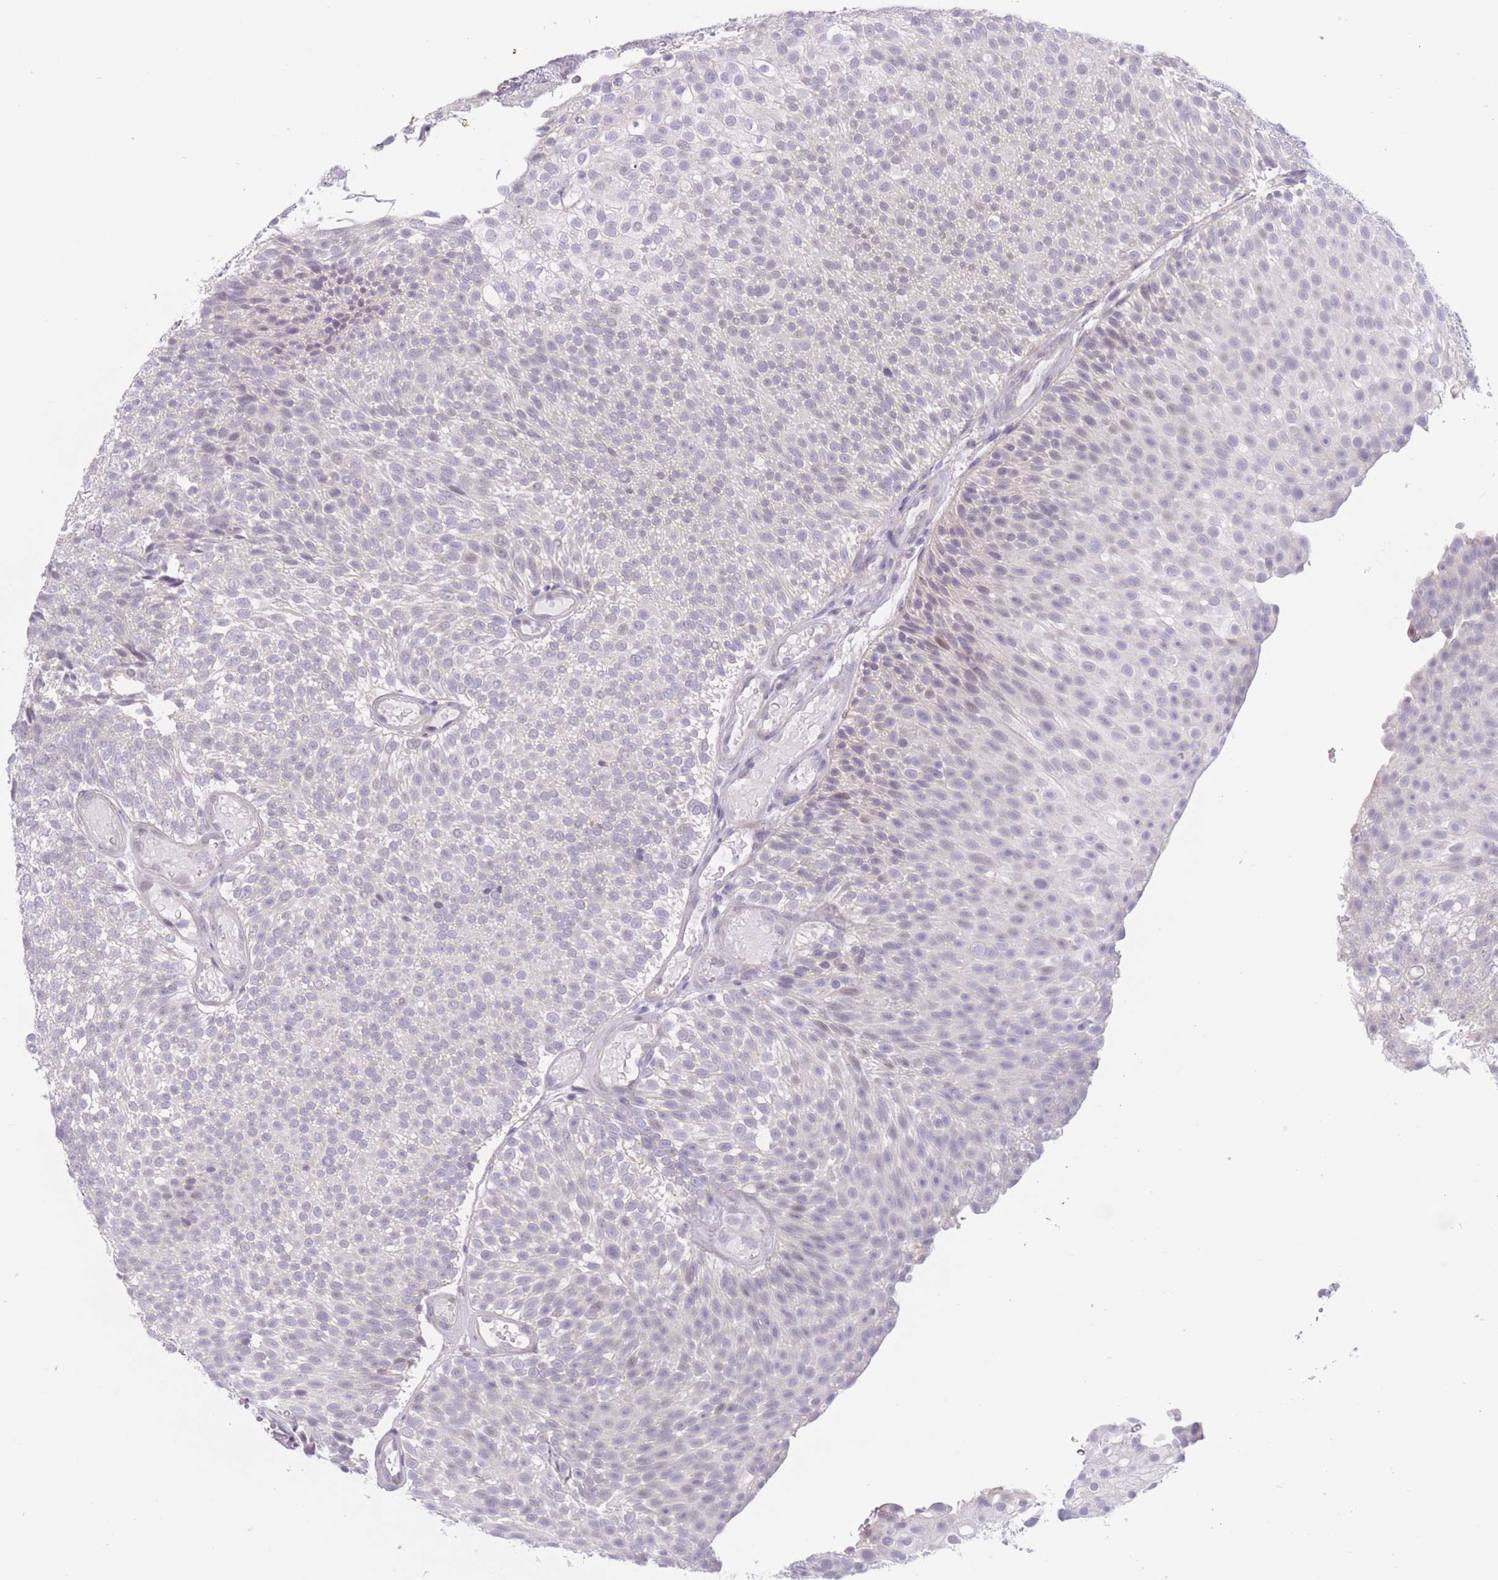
{"staining": {"intensity": "negative", "quantity": "none", "location": "none"}, "tissue": "urothelial cancer", "cell_type": "Tumor cells", "image_type": "cancer", "snomed": [{"axis": "morphology", "description": "Urothelial carcinoma, Low grade"}, {"axis": "topography", "description": "Urinary bladder"}], "caption": "This is an IHC photomicrograph of urothelial cancer. There is no staining in tumor cells.", "gene": "PODXL", "patient": {"sex": "male", "age": 78}}